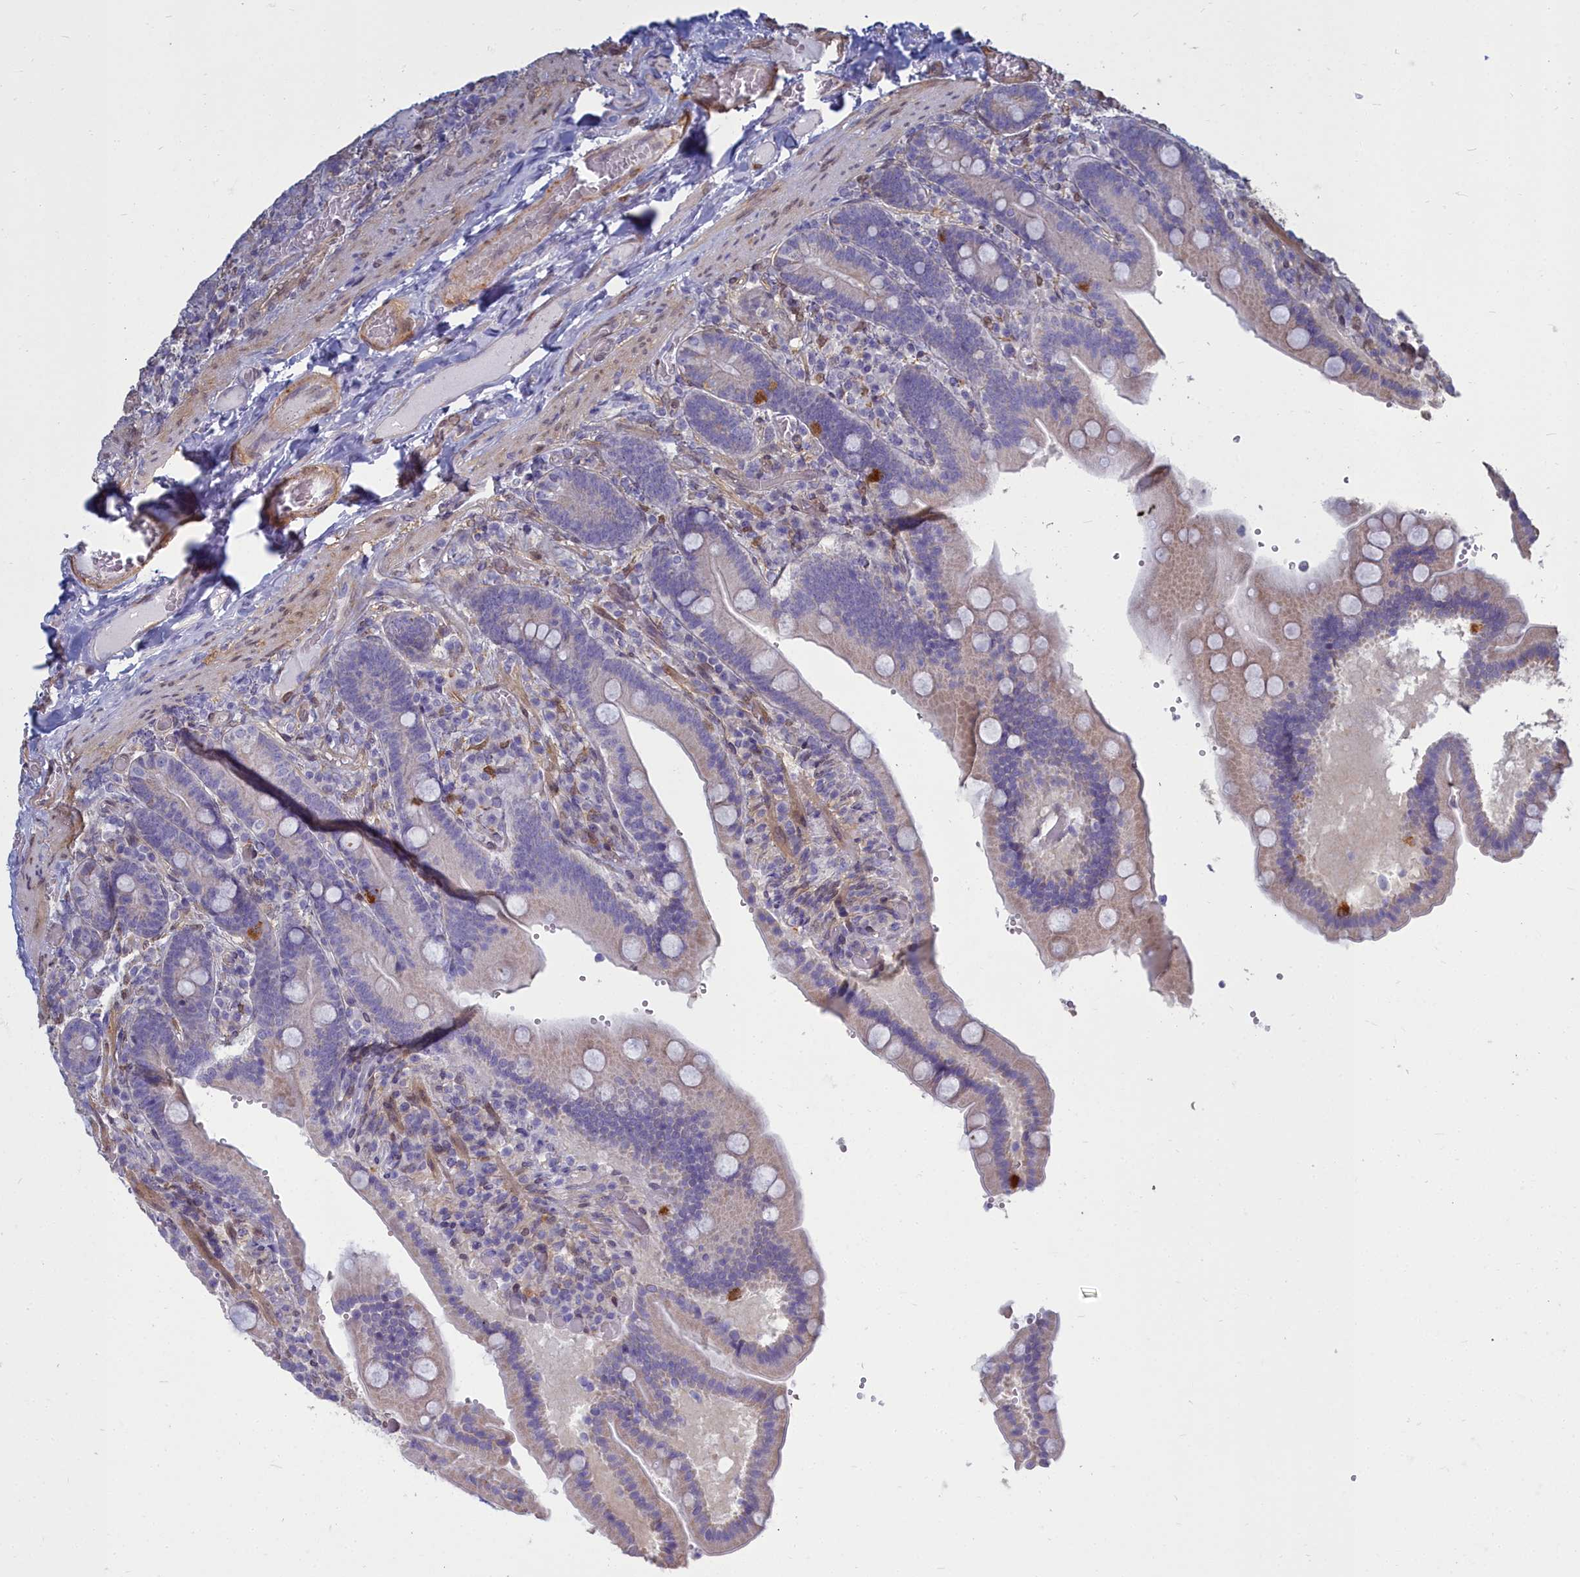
{"staining": {"intensity": "weak", "quantity": "<25%", "location": "cytoplasmic/membranous"}, "tissue": "duodenum", "cell_type": "Glandular cells", "image_type": "normal", "snomed": [{"axis": "morphology", "description": "Normal tissue, NOS"}, {"axis": "topography", "description": "Duodenum"}], "caption": "DAB immunohistochemical staining of benign human duodenum shows no significant expression in glandular cells. (DAB immunohistochemistry with hematoxylin counter stain).", "gene": "PPP1R14A", "patient": {"sex": "female", "age": 62}}